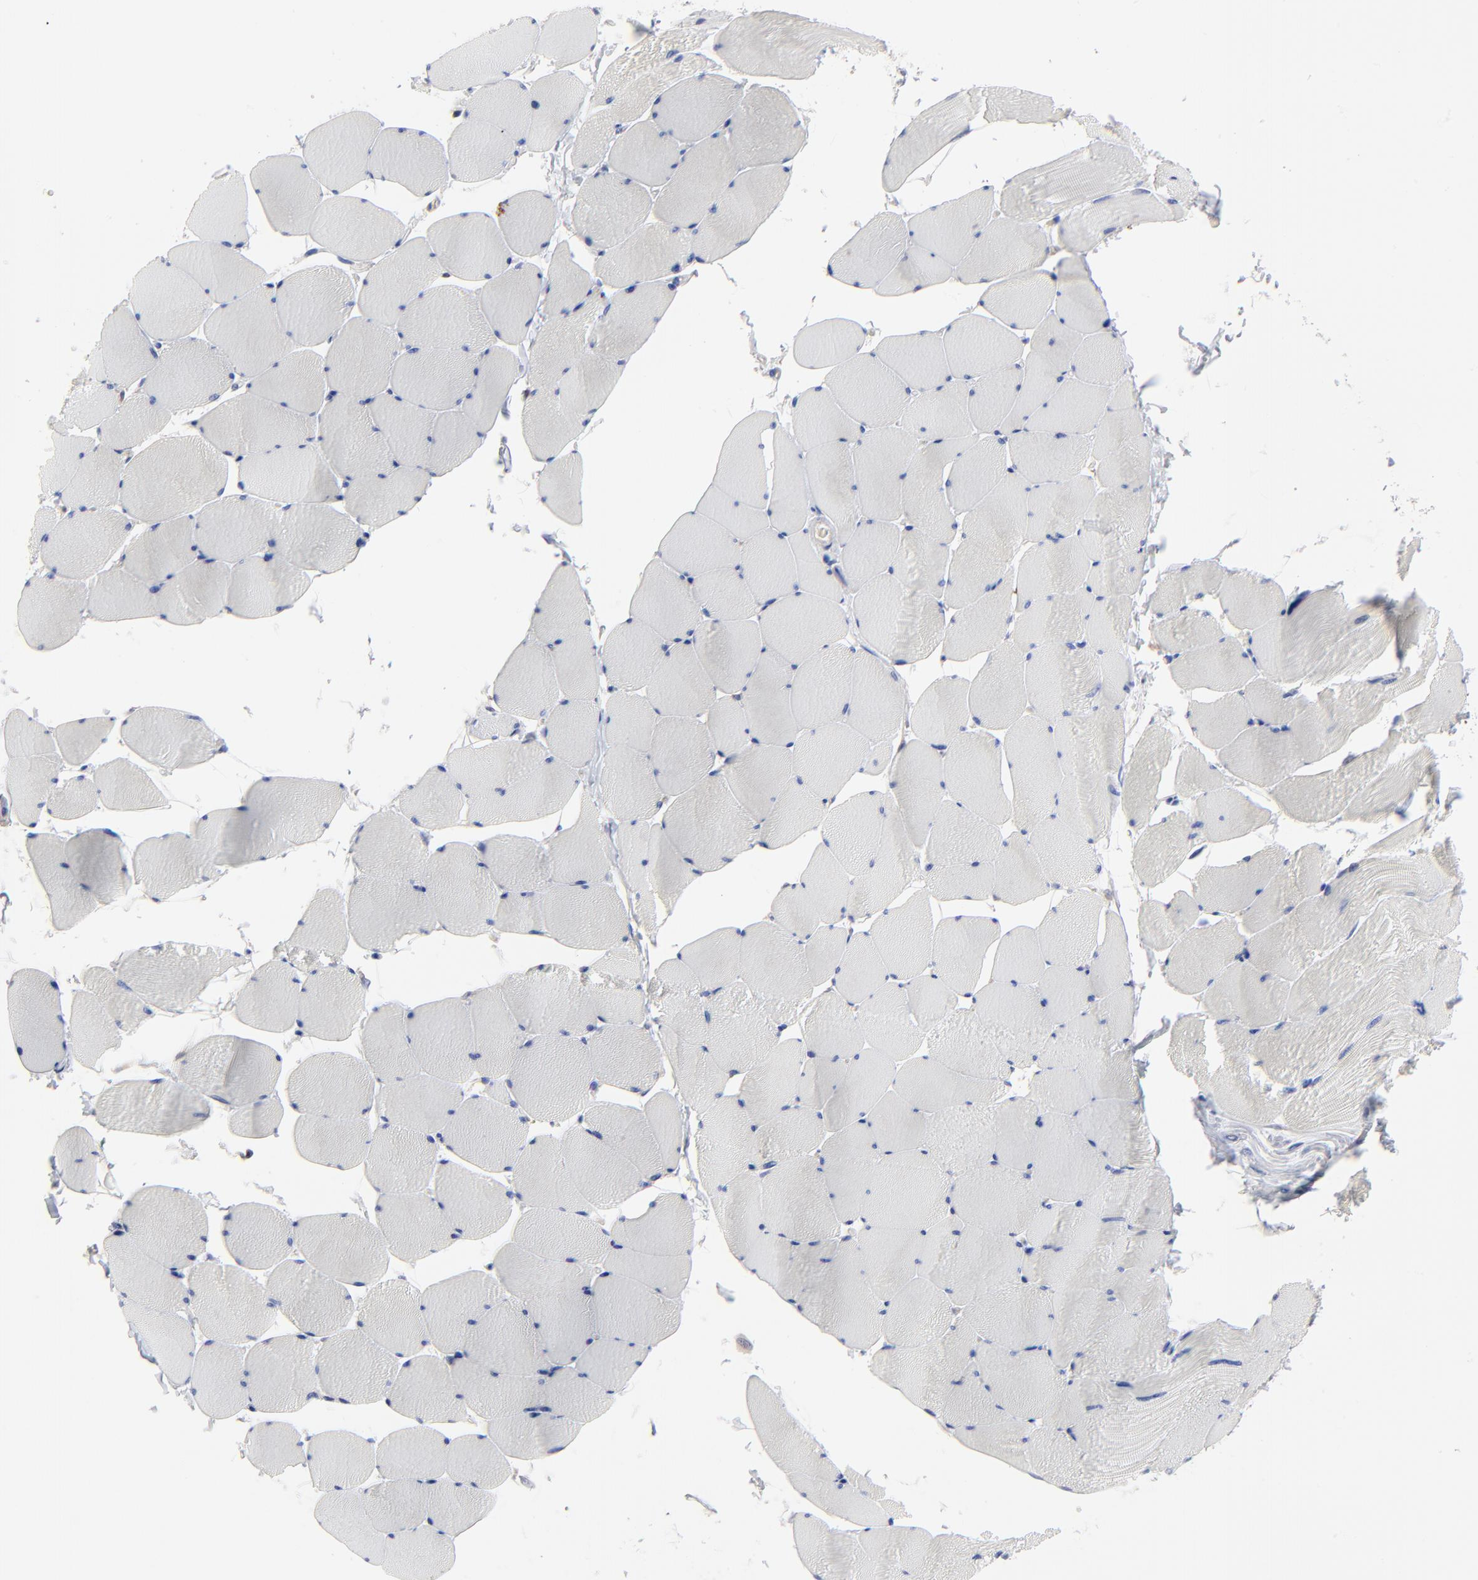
{"staining": {"intensity": "negative", "quantity": "none", "location": "none"}, "tissue": "skeletal muscle", "cell_type": "Myocytes", "image_type": "normal", "snomed": [{"axis": "morphology", "description": "Normal tissue, NOS"}, {"axis": "topography", "description": "Skeletal muscle"}], "caption": "Image shows no protein staining in myocytes of benign skeletal muscle. (Immunohistochemistry (ihc), brightfield microscopy, high magnification).", "gene": "PPFIBP2", "patient": {"sex": "male", "age": 62}}